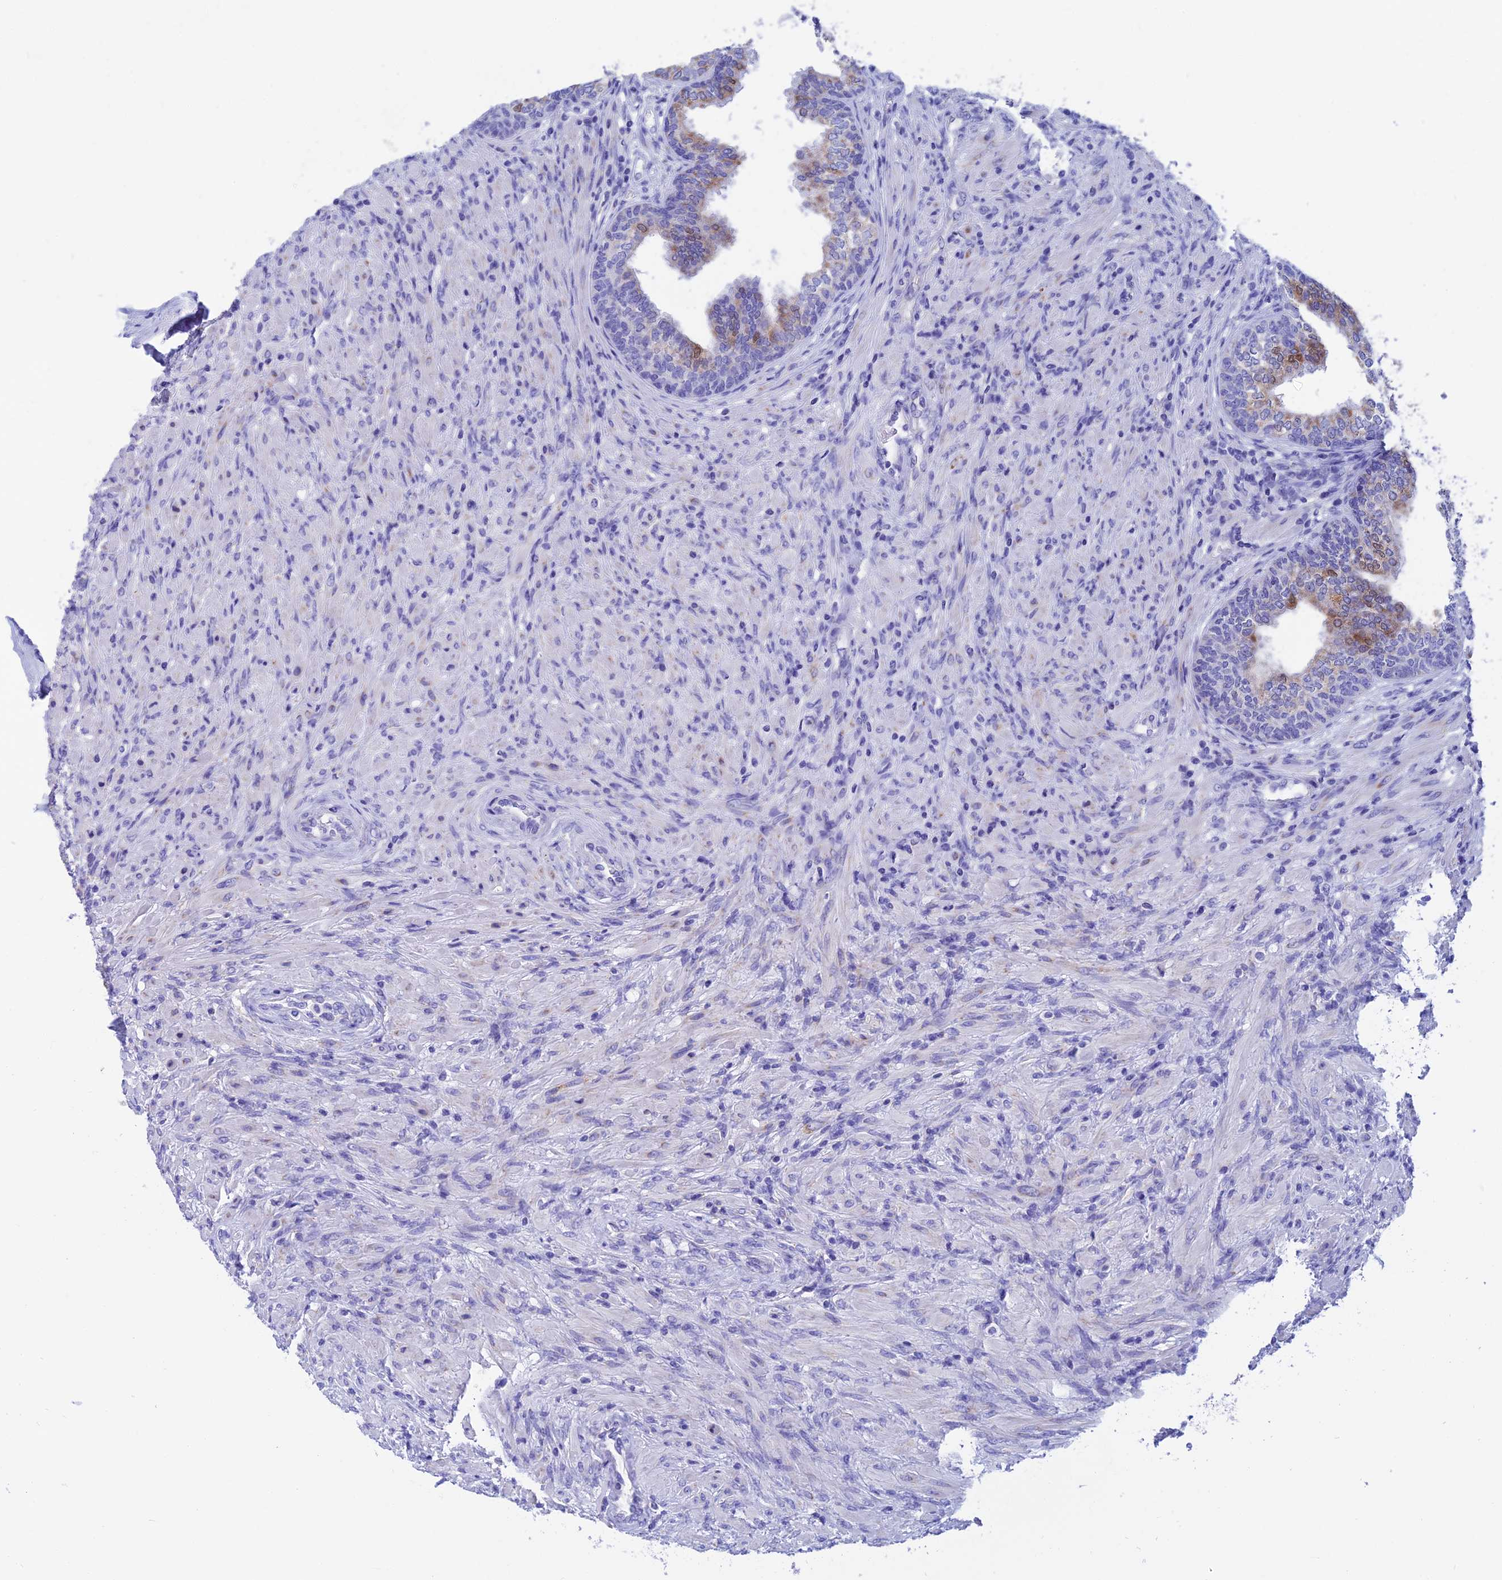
{"staining": {"intensity": "moderate", "quantity": "<25%", "location": "cytoplasmic/membranous"}, "tissue": "prostate", "cell_type": "Glandular cells", "image_type": "normal", "snomed": [{"axis": "morphology", "description": "Normal tissue, NOS"}, {"axis": "topography", "description": "Prostate"}], "caption": "Immunohistochemical staining of normal prostate shows low levels of moderate cytoplasmic/membranous positivity in about <25% of glandular cells.", "gene": "NXPE4", "patient": {"sex": "male", "age": 76}}